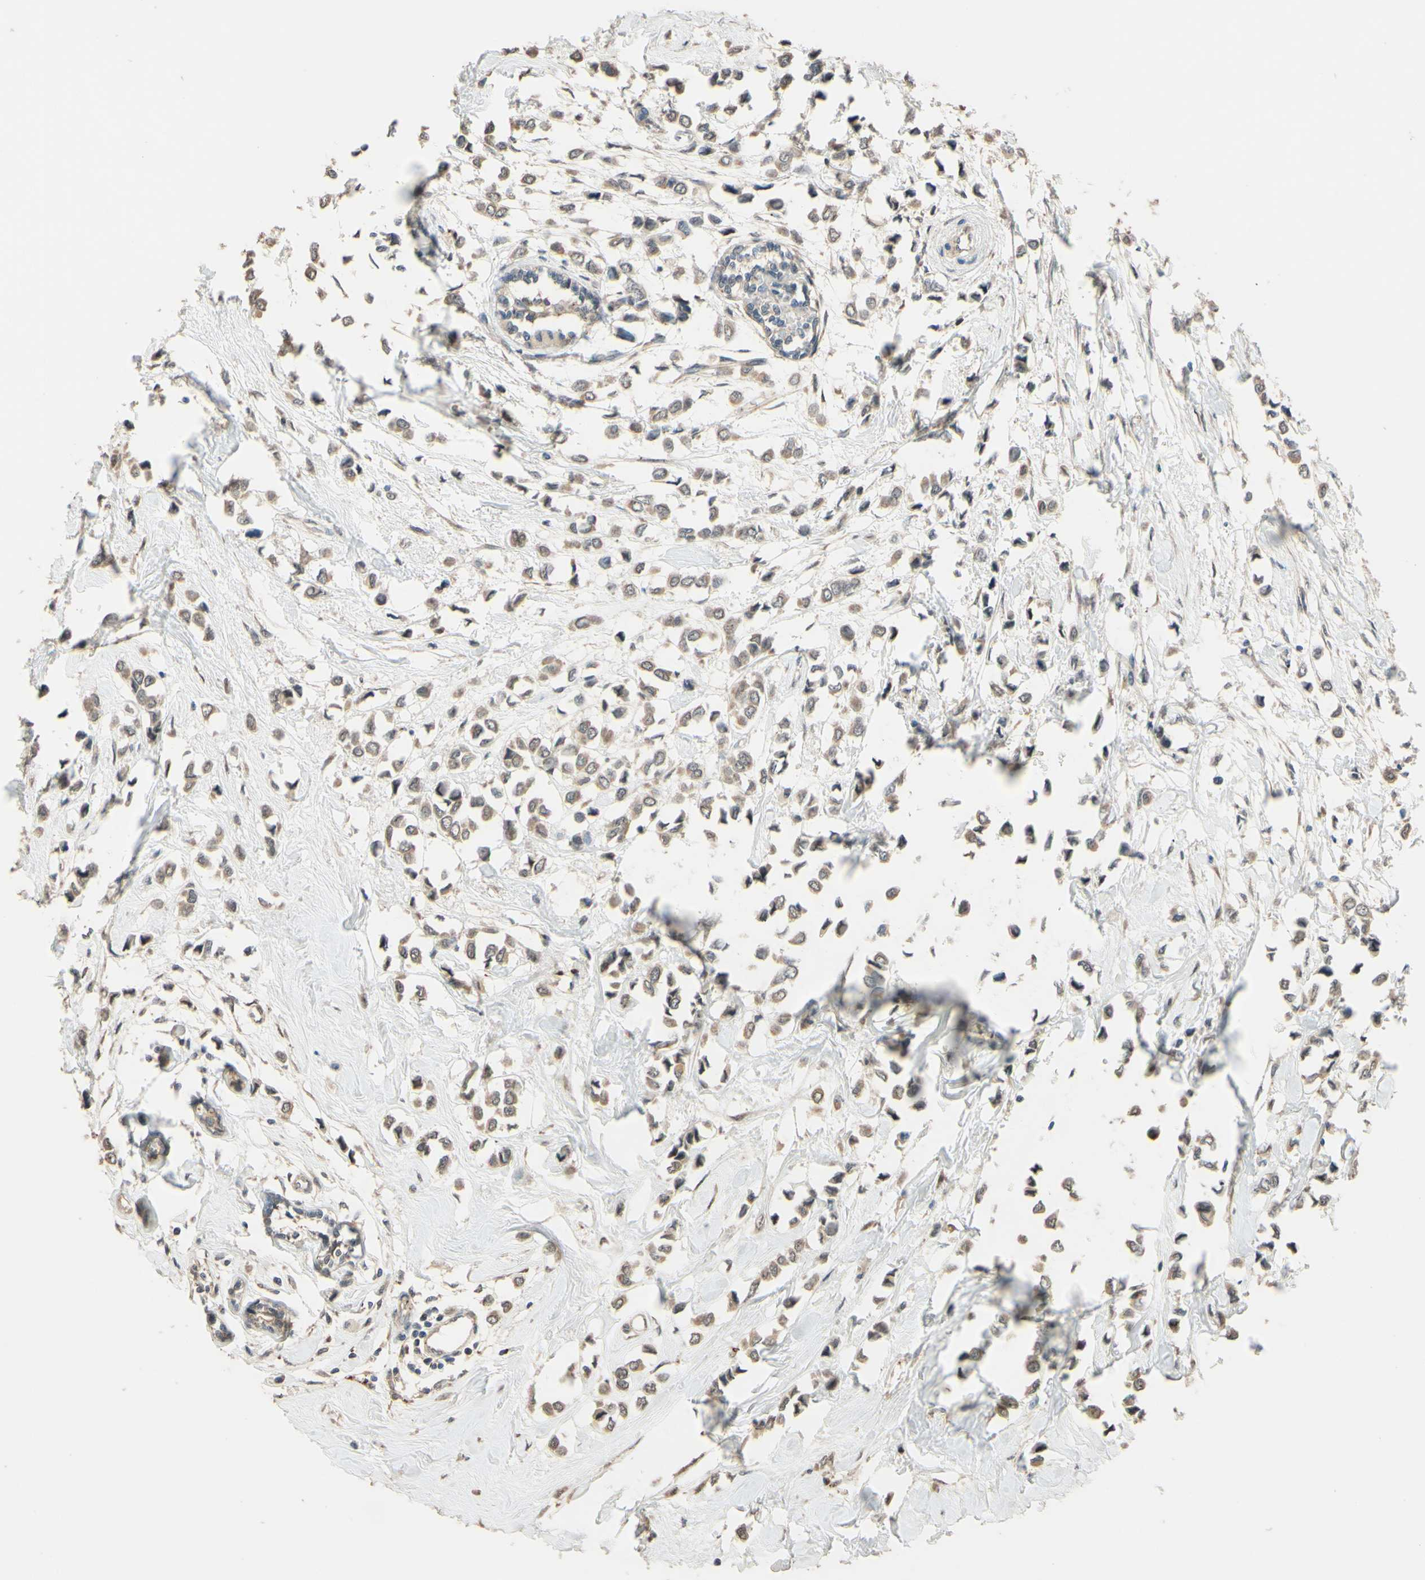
{"staining": {"intensity": "weak", "quantity": ">75%", "location": "cytoplasmic/membranous"}, "tissue": "breast cancer", "cell_type": "Tumor cells", "image_type": "cancer", "snomed": [{"axis": "morphology", "description": "Lobular carcinoma"}, {"axis": "topography", "description": "Breast"}], "caption": "There is low levels of weak cytoplasmic/membranous expression in tumor cells of lobular carcinoma (breast), as demonstrated by immunohistochemical staining (brown color).", "gene": "SMIM19", "patient": {"sex": "female", "age": 51}}